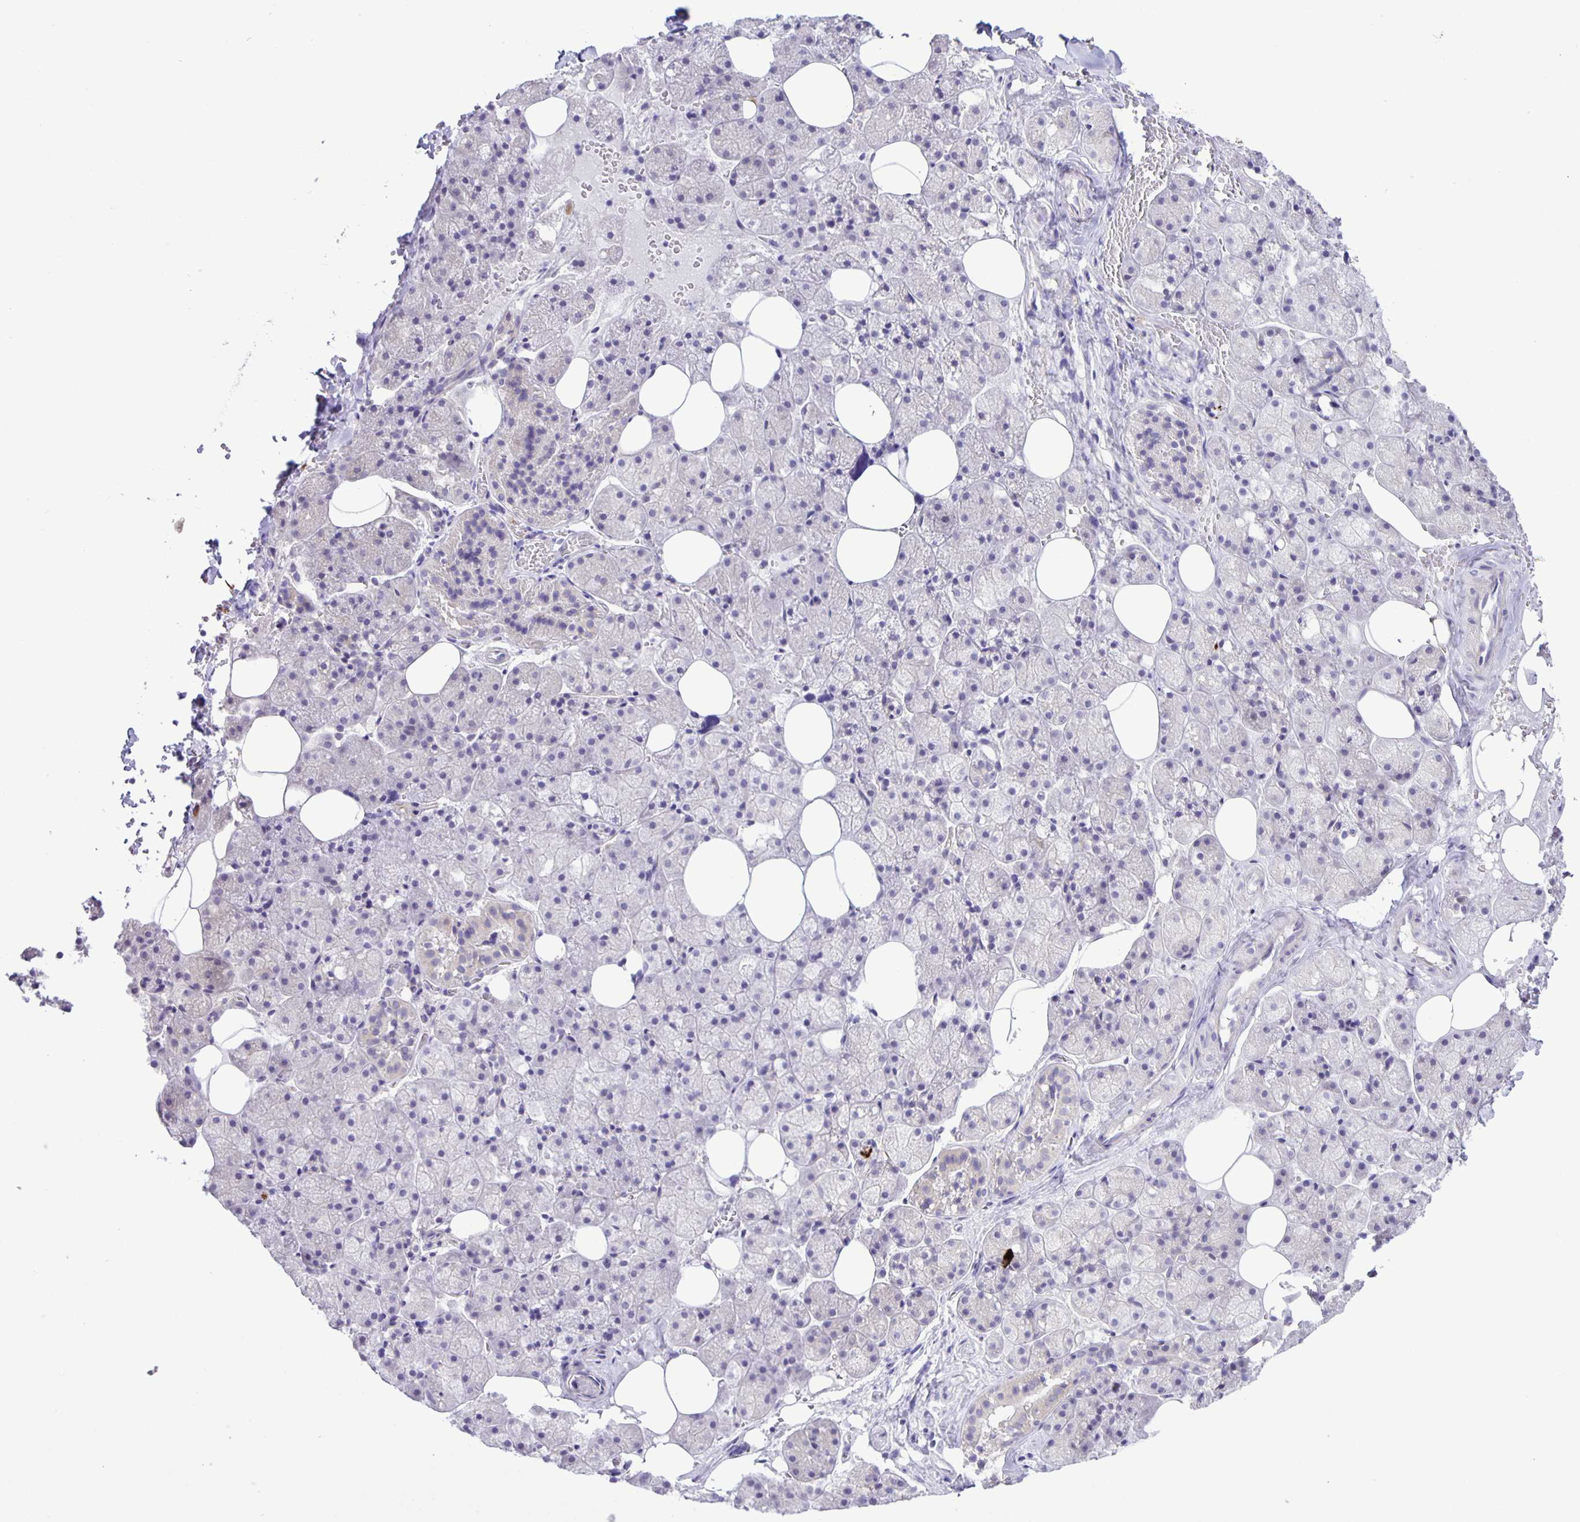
{"staining": {"intensity": "strong", "quantity": "<25%", "location": "cytoplasmic/membranous"}, "tissue": "salivary gland", "cell_type": "Glandular cells", "image_type": "normal", "snomed": [{"axis": "morphology", "description": "Normal tissue, NOS"}, {"axis": "topography", "description": "Salivary gland"}, {"axis": "topography", "description": "Peripheral nerve tissue"}], "caption": "Glandular cells demonstrate strong cytoplasmic/membranous positivity in about <25% of cells in benign salivary gland.", "gene": "ADCK1", "patient": {"sex": "male", "age": 38}}